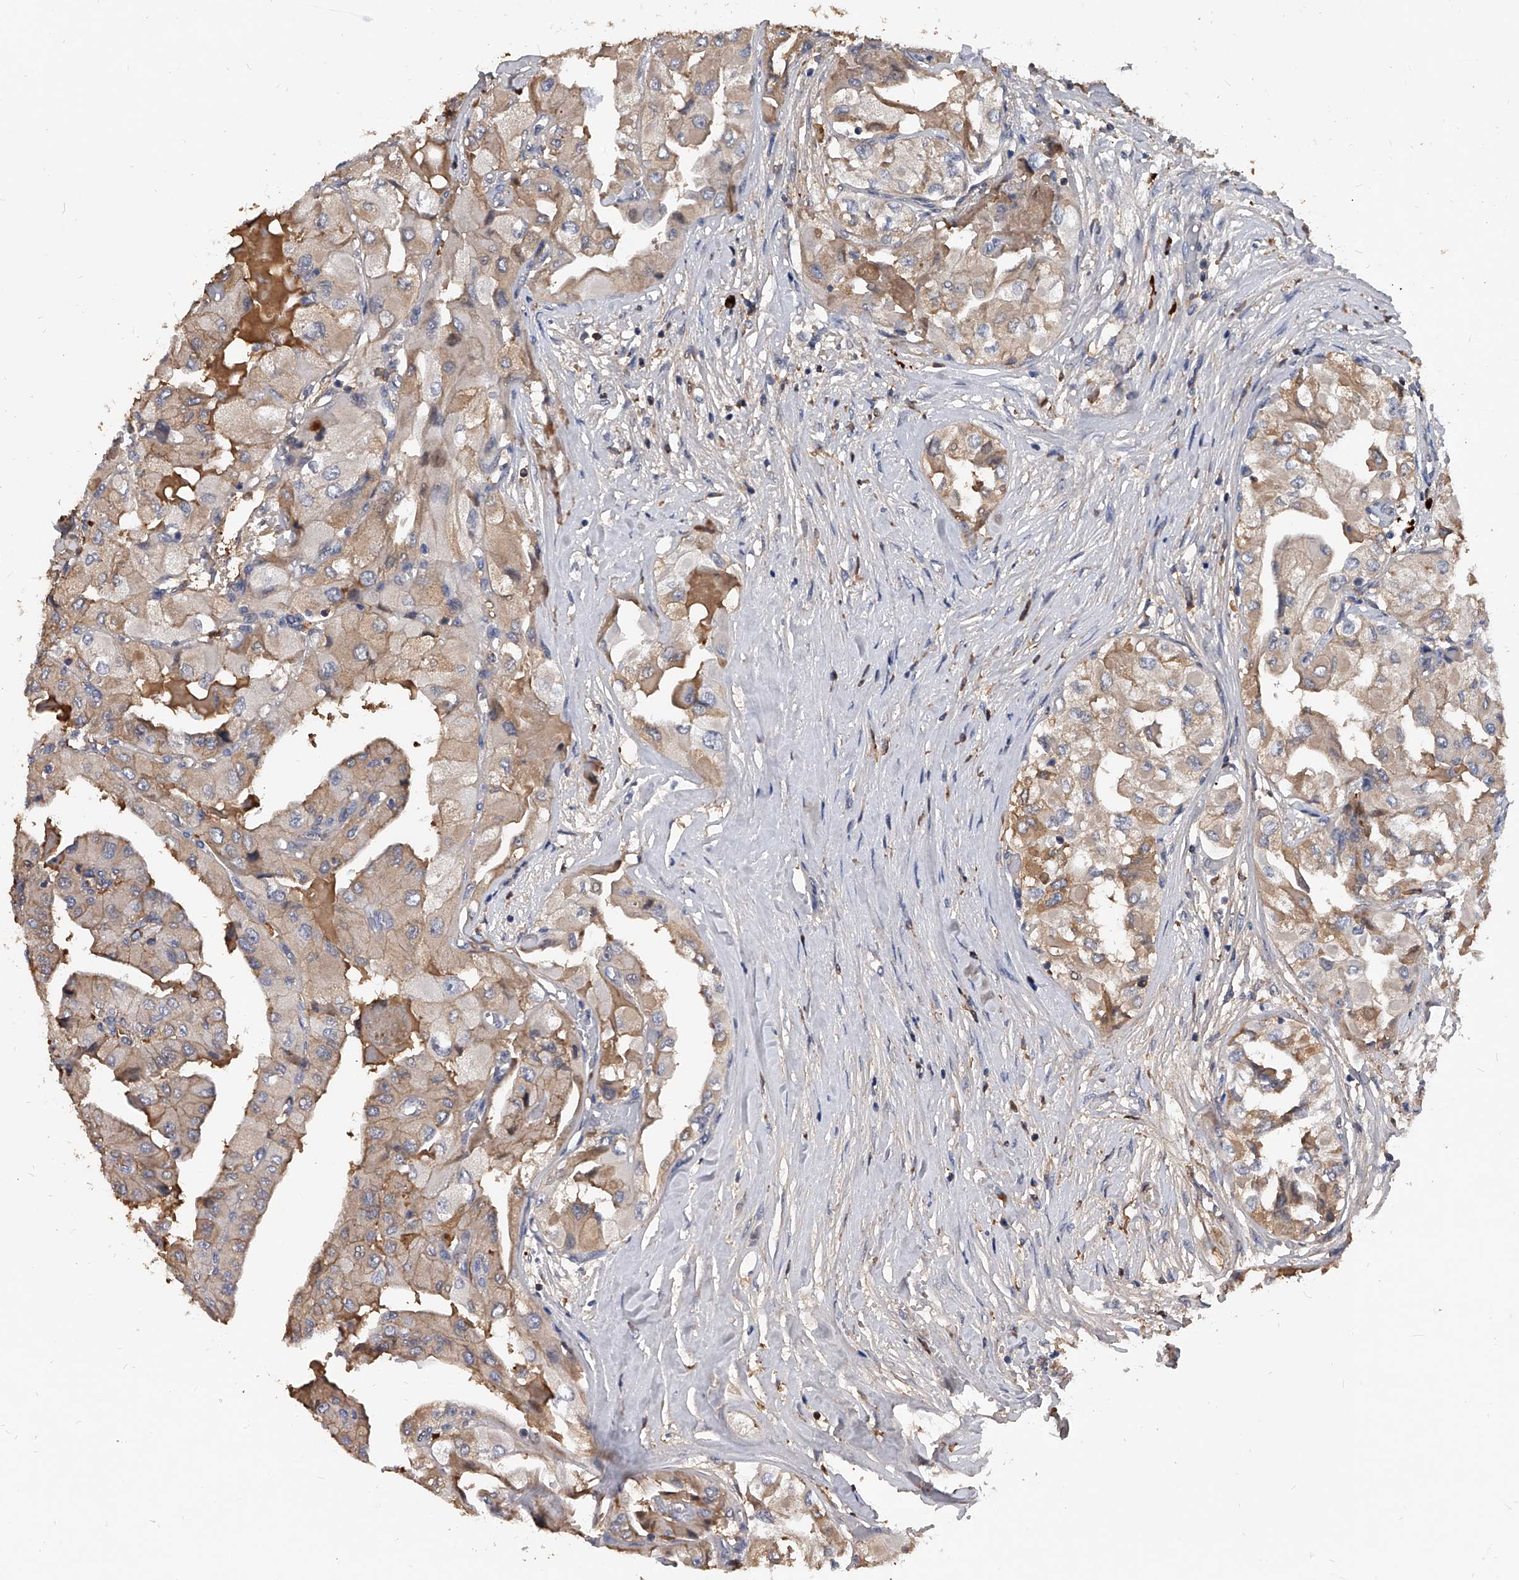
{"staining": {"intensity": "weak", "quantity": "25%-75%", "location": "cytoplasmic/membranous"}, "tissue": "thyroid cancer", "cell_type": "Tumor cells", "image_type": "cancer", "snomed": [{"axis": "morphology", "description": "Papillary adenocarcinoma, NOS"}, {"axis": "topography", "description": "Thyroid gland"}], "caption": "Immunohistochemical staining of thyroid papillary adenocarcinoma displays weak cytoplasmic/membranous protein positivity in approximately 25%-75% of tumor cells.", "gene": "ZNF25", "patient": {"sex": "female", "age": 59}}